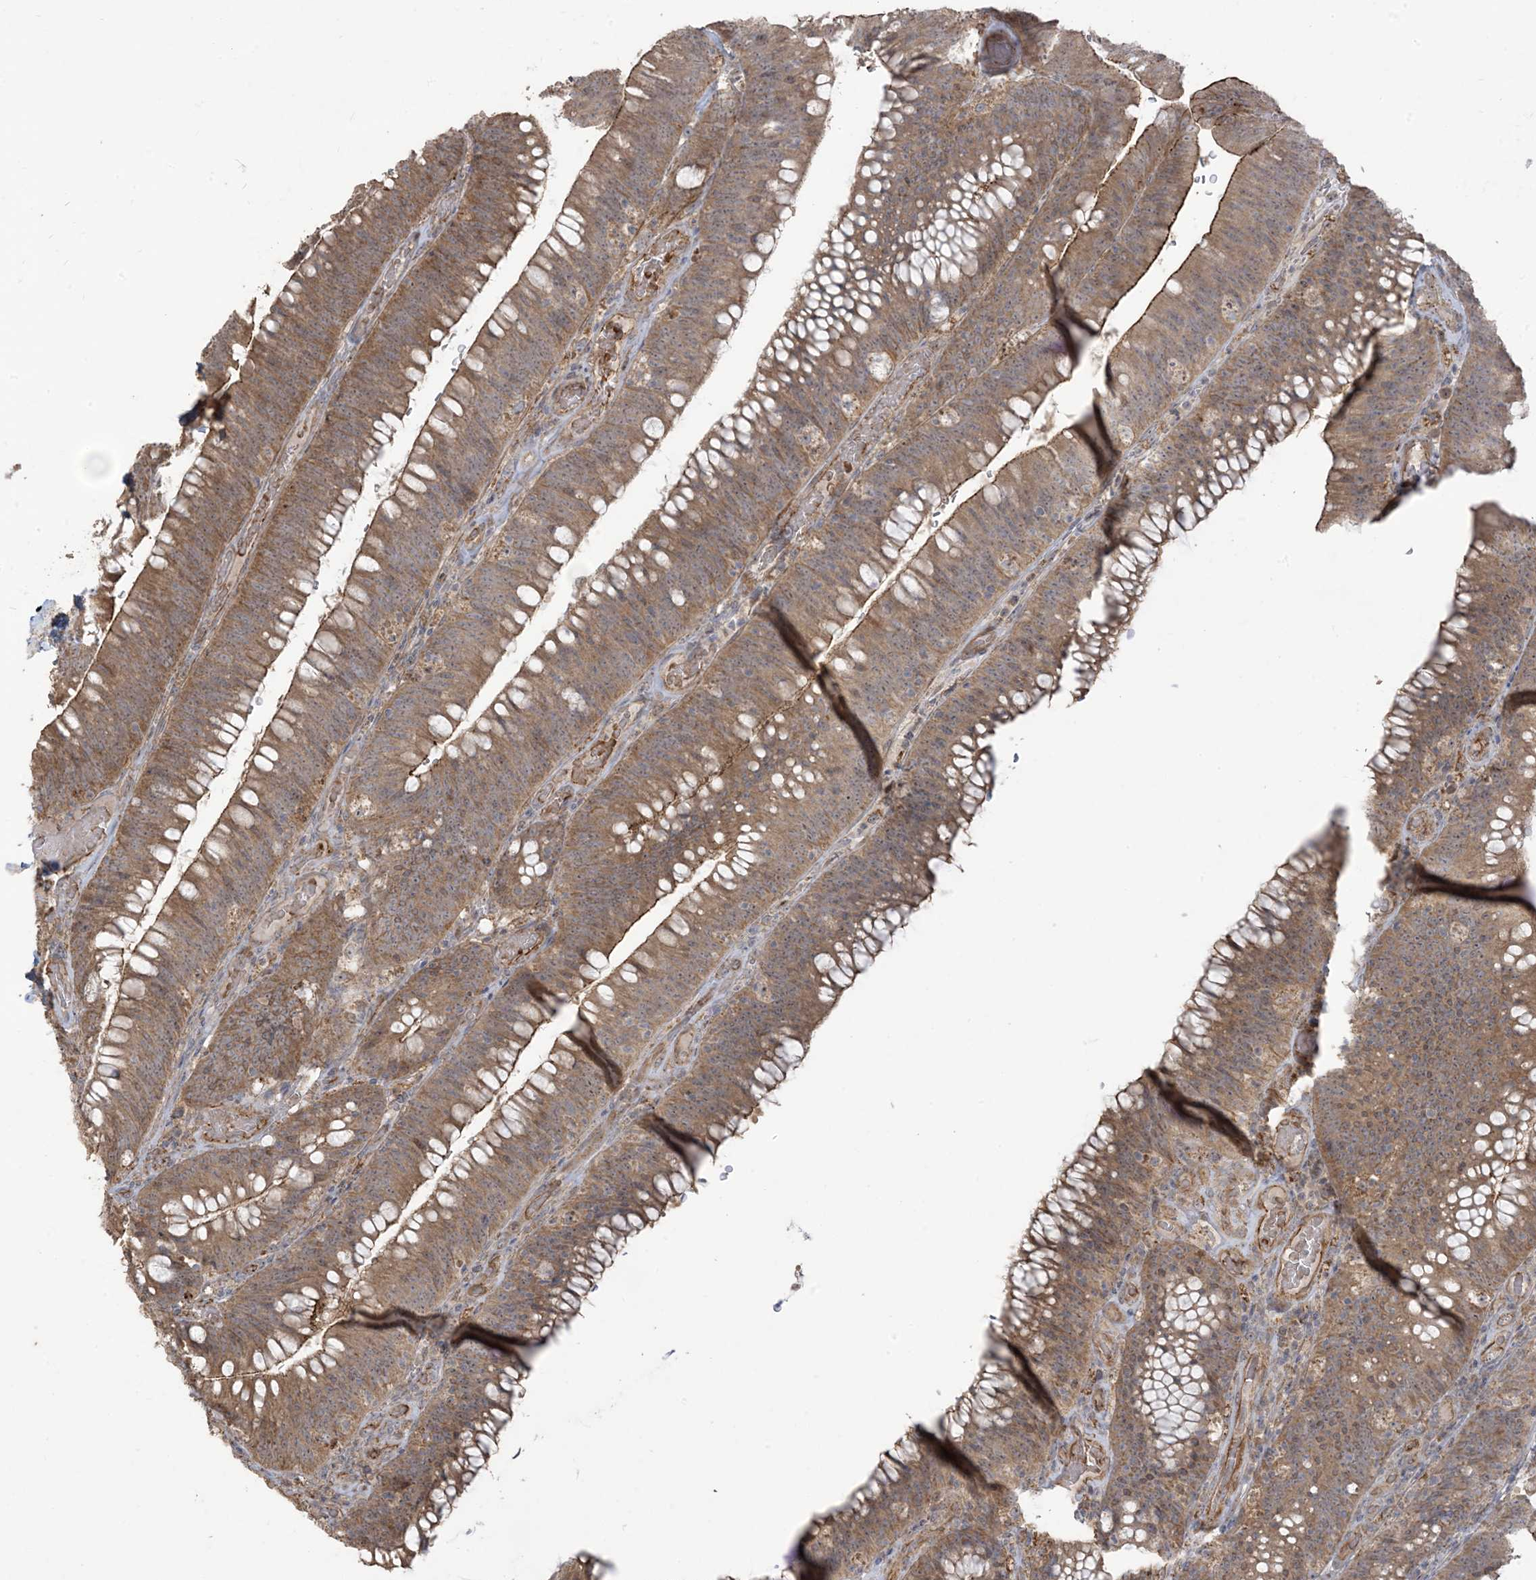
{"staining": {"intensity": "moderate", "quantity": ">75%", "location": "nuclear"}, "tissue": "colorectal cancer", "cell_type": "Tumor cells", "image_type": "cancer", "snomed": [{"axis": "morphology", "description": "Normal tissue, NOS"}, {"axis": "topography", "description": "Colon"}], "caption": "Immunohistochemical staining of human colorectal cancer displays medium levels of moderate nuclear positivity in approximately >75% of tumor cells.", "gene": "KLHL18", "patient": {"sex": "female", "age": 82}}